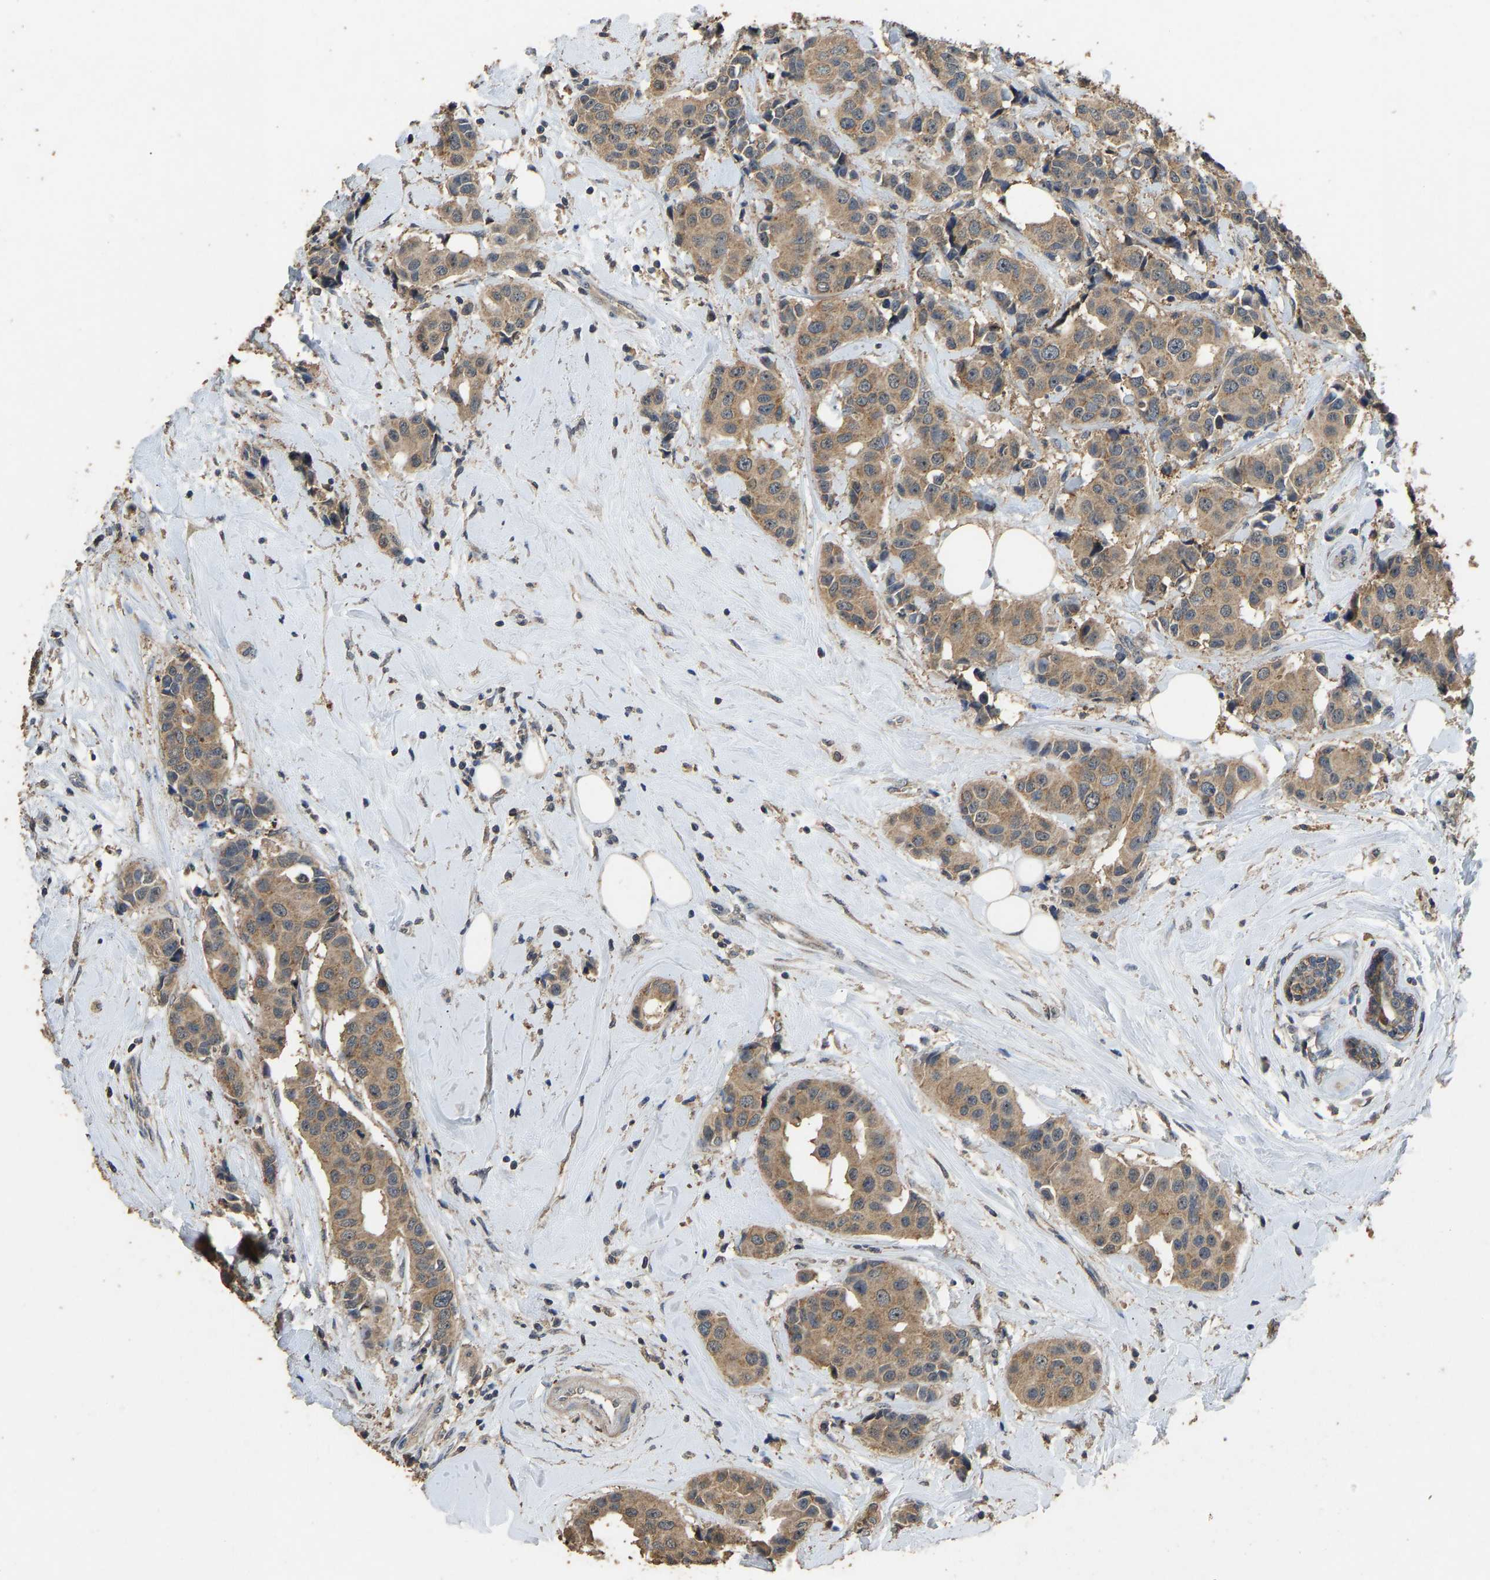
{"staining": {"intensity": "moderate", "quantity": ">75%", "location": "cytoplasmic/membranous"}, "tissue": "breast cancer", "cell_type": "Tumor cells", "image_type": "cancer", "snomed": [{"axis": "morphology", "description": "Normal tissue, NOS"}, {"axis": "morphology", "description": "Duct carcinoma"}, {"axis": "topography", "description": "Breast"}], "caption": "DAB (3,3'-diaminobenzidine) immunohistochemical staining of breast cancer reveals moderate cytoplasmic/membranous protein staining in approximately >75% of tumor cells.", "gene": "CIDEC", "patient": {"sex": "female", "age": 39}}